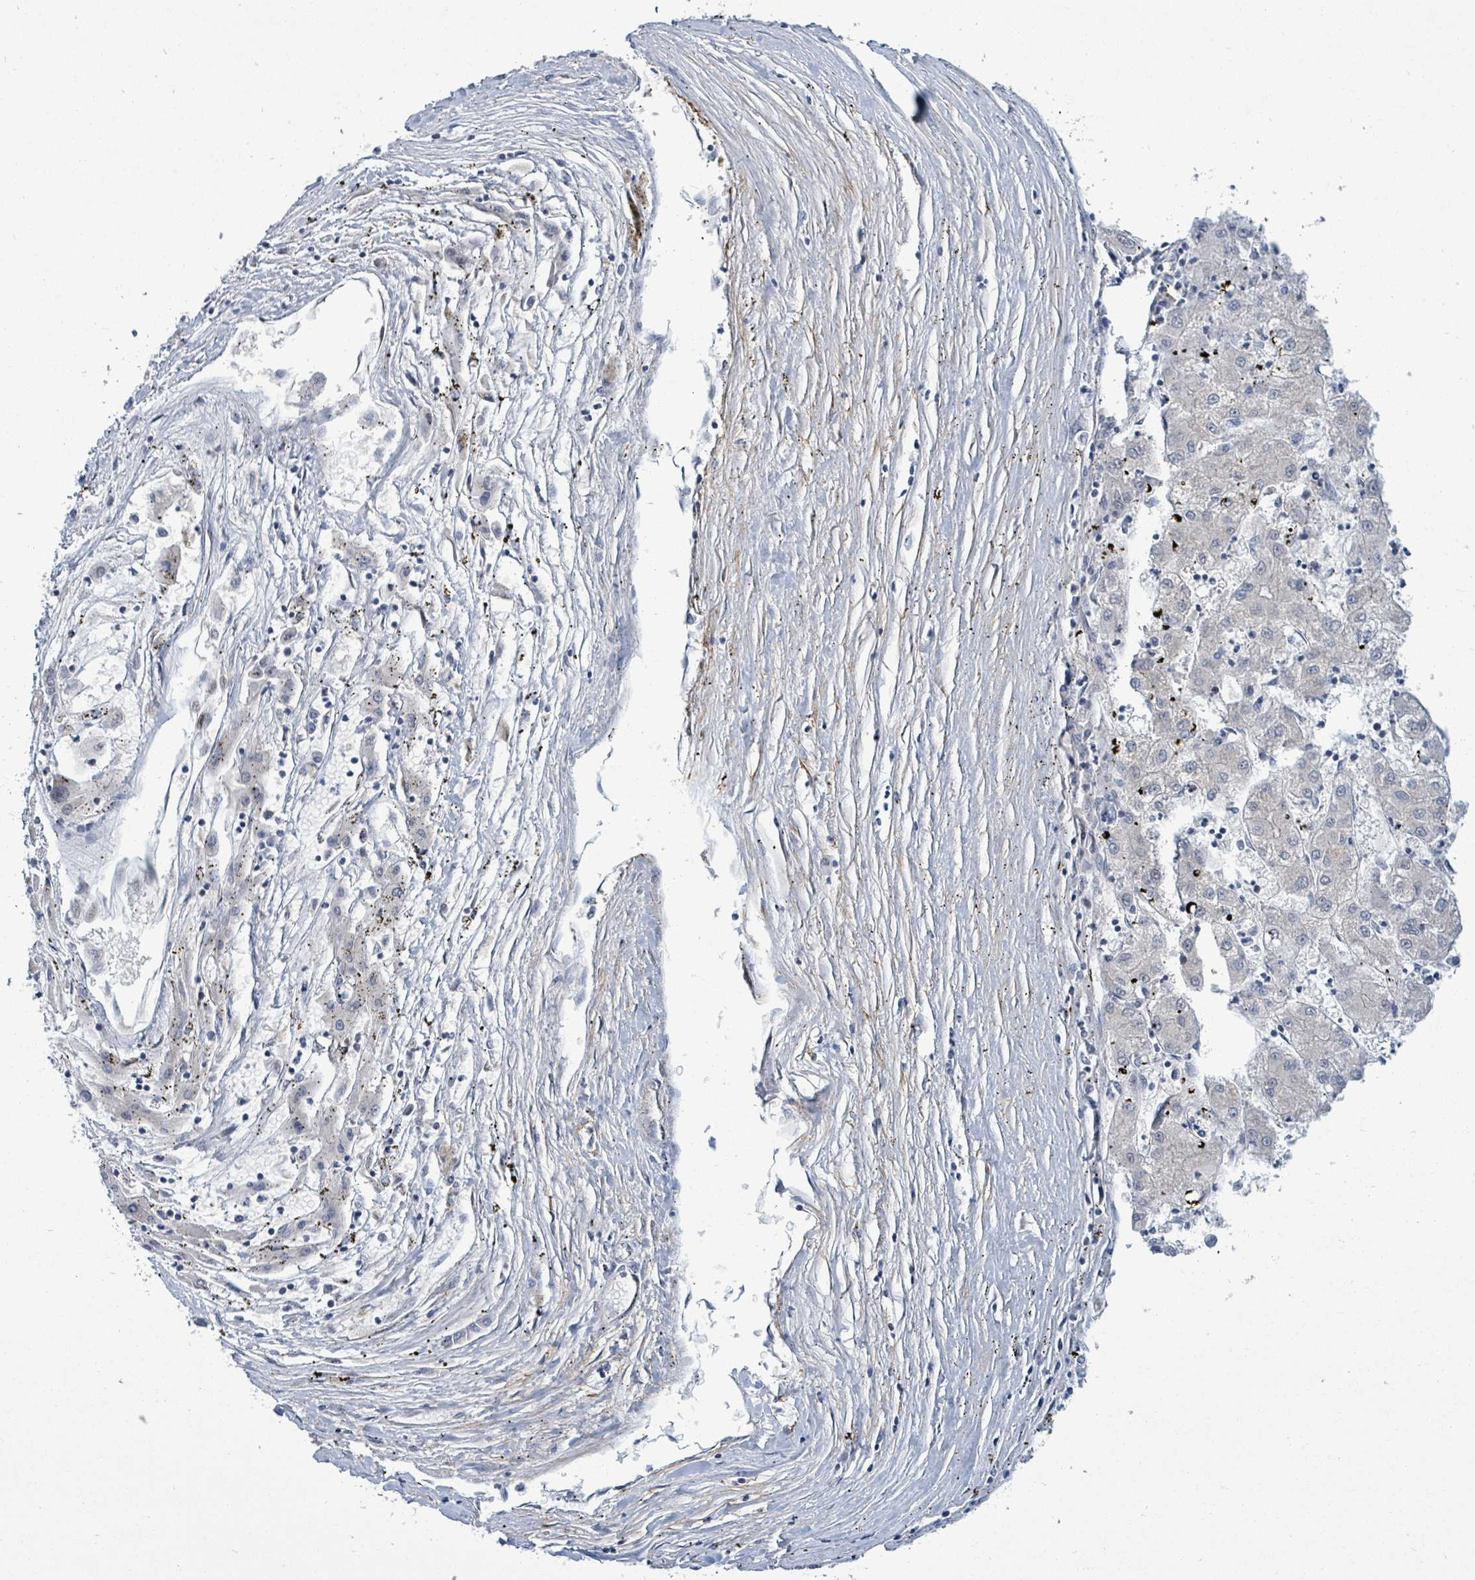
{"staining": {"intensity": "negative", "quantity": "none", "location": "none"}, "tissue": "liver cancer", "cell_type": "Tumor cells", "image_type": "cancer", "snomed": [{"axis": "morphology", "description": "Carcinoma, Hepatocellular, NOS"}, {"axis": "topography", "description": "Liver"}], "caption": "Human hepatocellular carcinoma (liver) stained for a protein using immunohistochemistry (IHC) displays no staining in tumor cells.", "gene": "ZFPM1", "patient": {"sex": "male", "age": 72}}